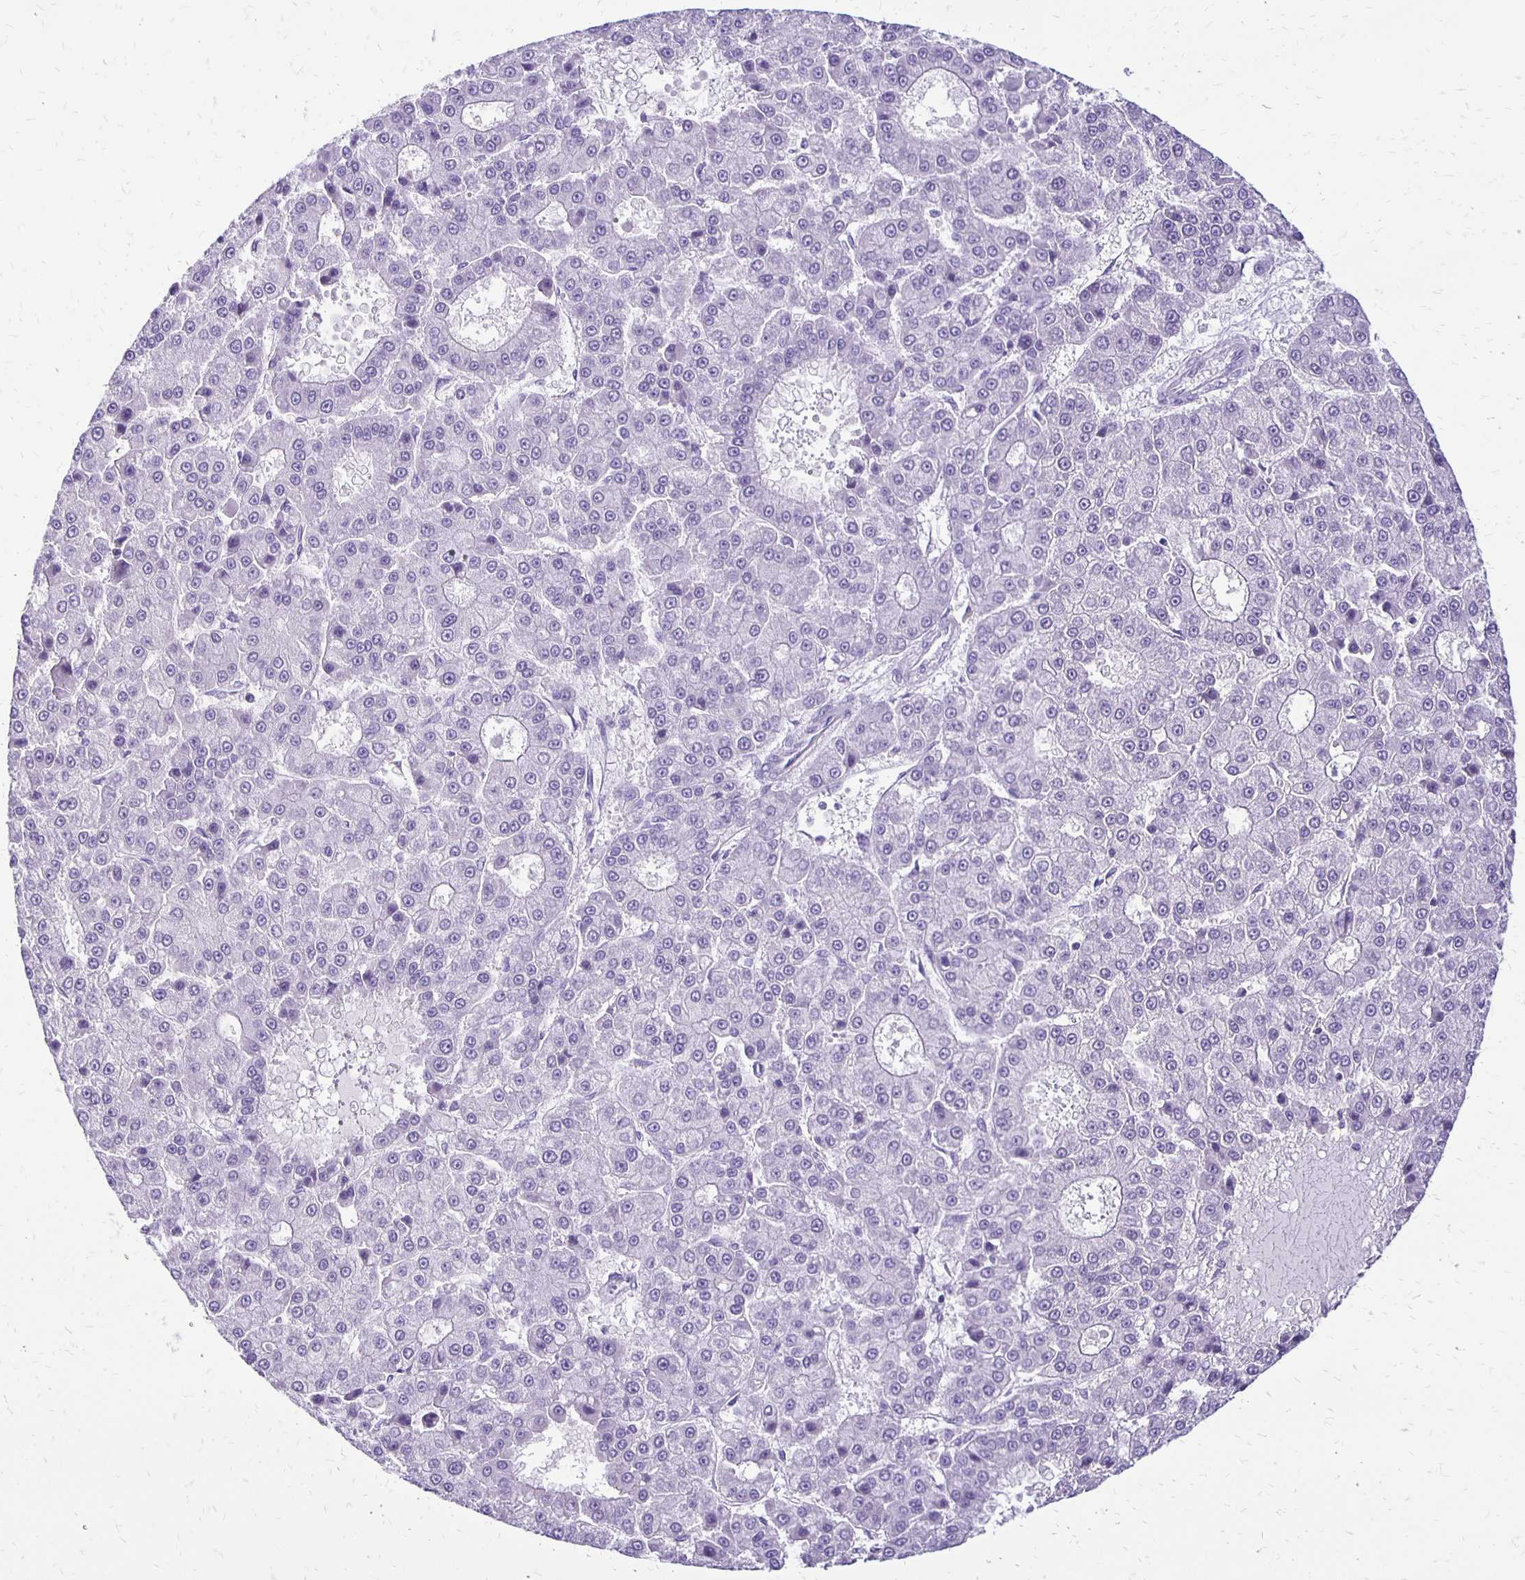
{"staining": {"intensity": "negative", "quantity": "none", "location": "none"}, "tissue": "liver cancer", "cell_type": "Tumor cells", "image_type": "cancer", "snomed": [{"axis": "morphology", "description": "Carcinoma, Hepatocellular, NOS"}, {"axis": "topography", "description": "Liver"}], "caption": "The IHC photomicrograph has no significant positivity in tumor cells of liver cancer tissue.", "gene": "ANKRD45", "patient": {"sex": "male", "age": 70}}